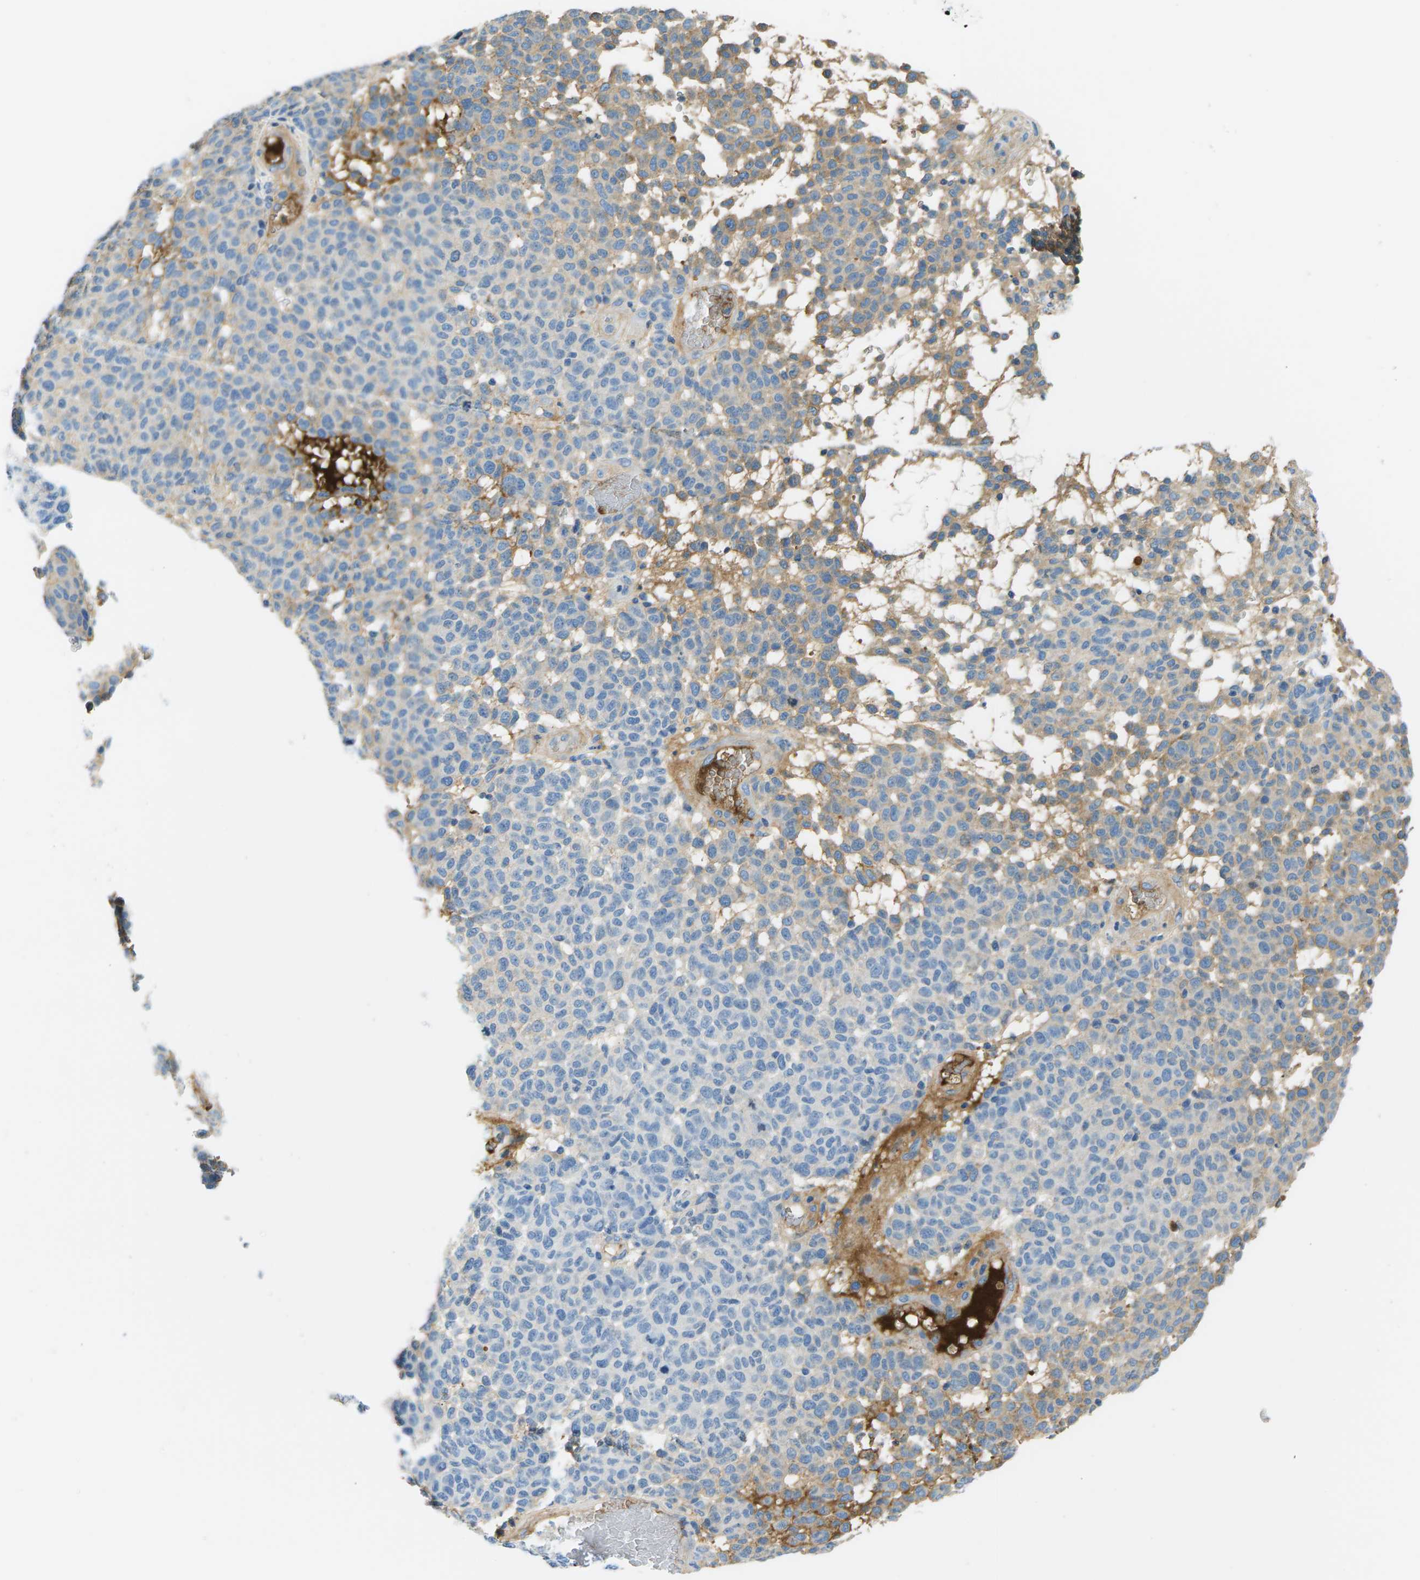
{"staining": {"intensity": "negative", "quantity": "none", "location": "none"}, "tissue": "melanoma", "cell_type": "Tumor cells", "image_type": "cancer", "snomed": [{"axis": "morphology", "description": "Malignant melanoma, NOS"}, {"axis": "topography", "description": "Skin"}], "caption": "Tumor cells are negative for brown protein staining in malignant melanoma. The staining is performed using DAB brown chromogen with nuclei counter-stained in using hematoxylin.", "gene": "CFI", "patient": {"sex": "male", "age": 59}}